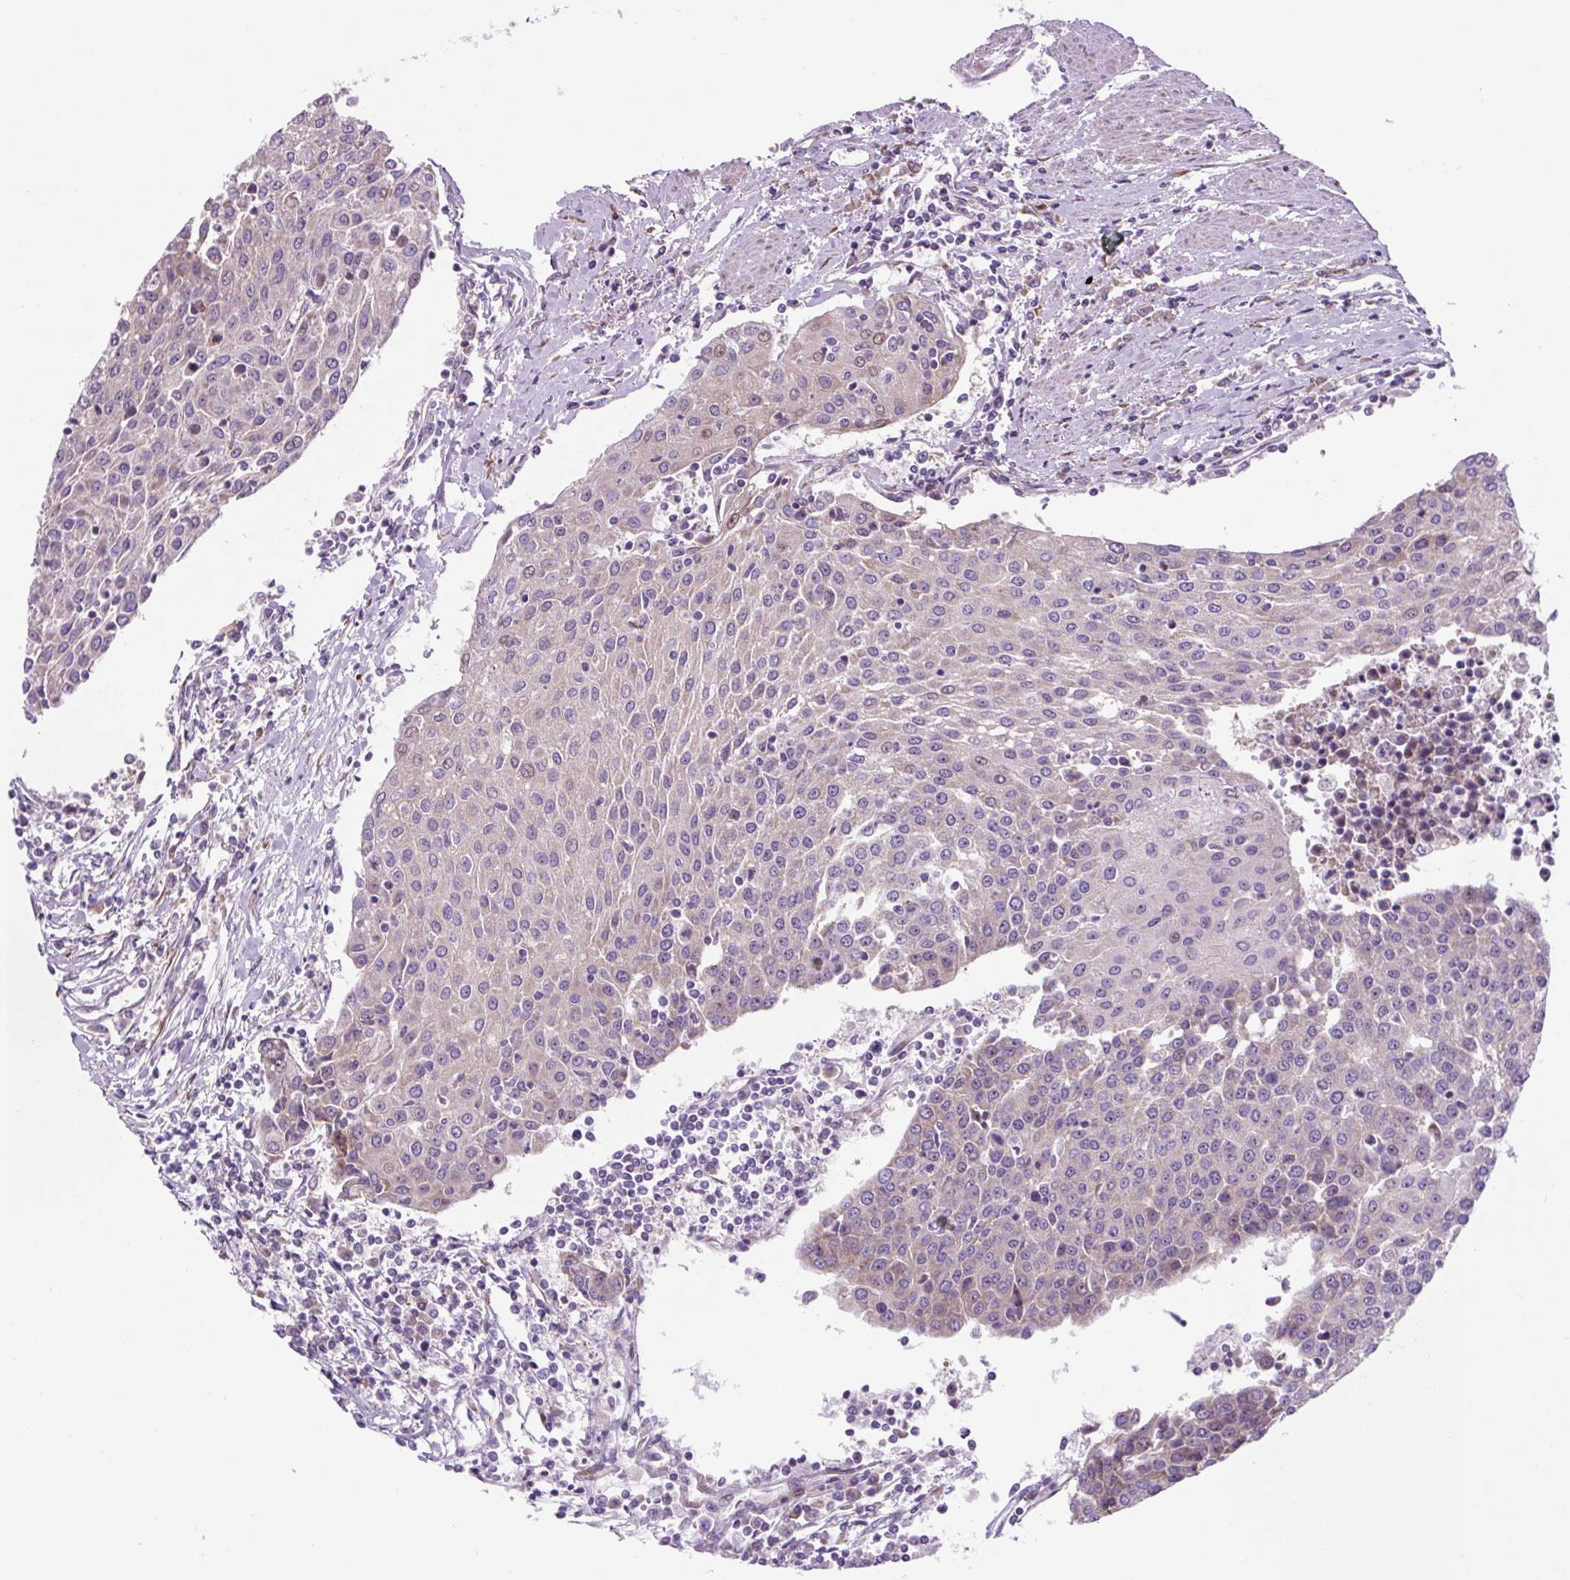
{"staining": {"intensity": "negative", "quantity": "none", "location": "none"}, "tissue": "urothelial cancer", "cell_type": "Tumor cells", "image_type": "cancer", "snomed": [{"axis": "morphology", "description": "Urothelial carcinoma, High grade"}, {"axis": "topography", "description": "Urinary bladder"}], "caption": "Photomicrograph shows no protein positivity in tumor cells of high-grade urothelial carcinoma tissue.", "gene": "CISD3", "patient": {"sex": "female", "age": 85}}